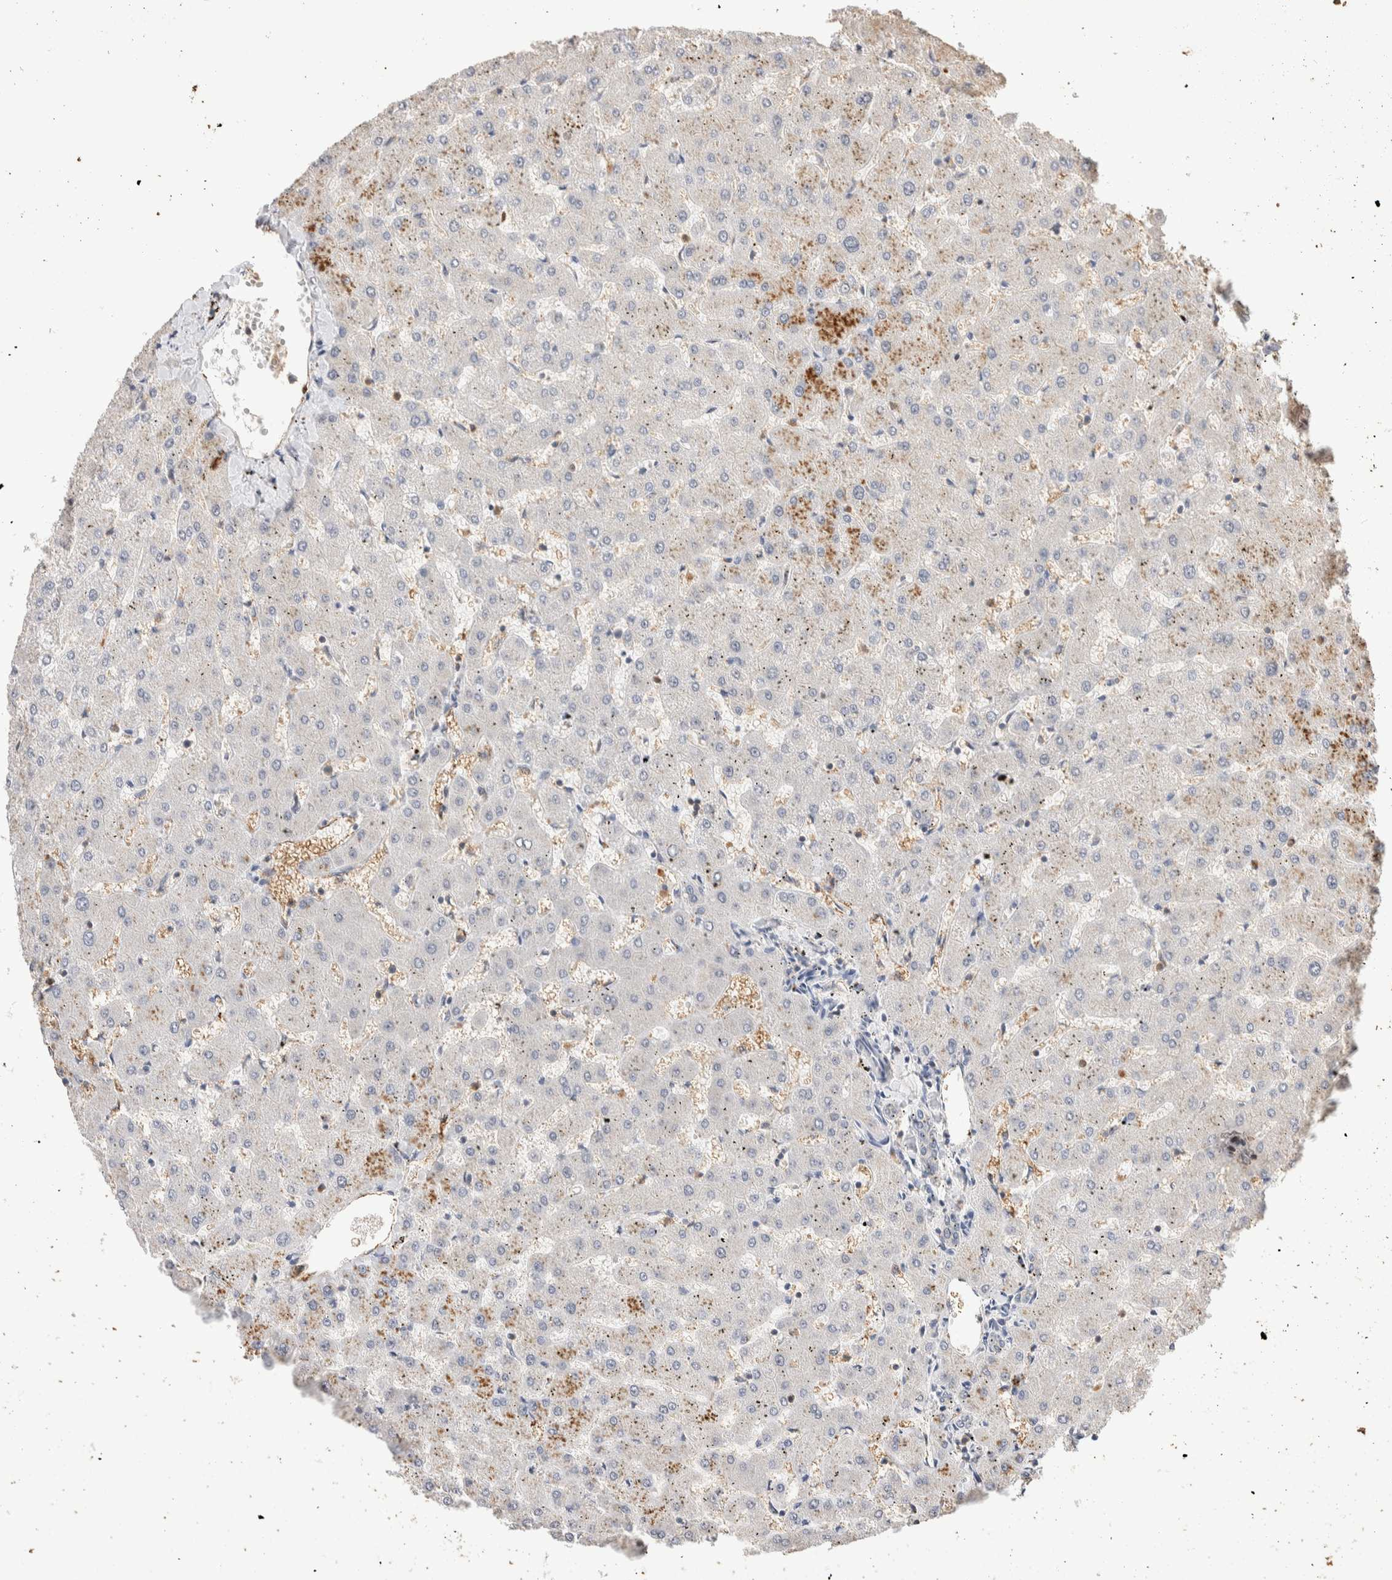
{"staining": {"intensity": "negative", "quantity": "none", "location": "none"}, "tissue": "liver", "cell_type": "Cholangiocytes", "image_type": "normal", "snomed": [{"axis": "morphology", "description": "Normal tissue, NOS"}, {"axis": "topography", "description": "Liver"}], "caption": "DAB immunohistochemical staining of benign human liver demonstrates no significant expression in cholangiocytes.", "gene": "NSMAF", "patient": {"sex": "female", "age": 63}}